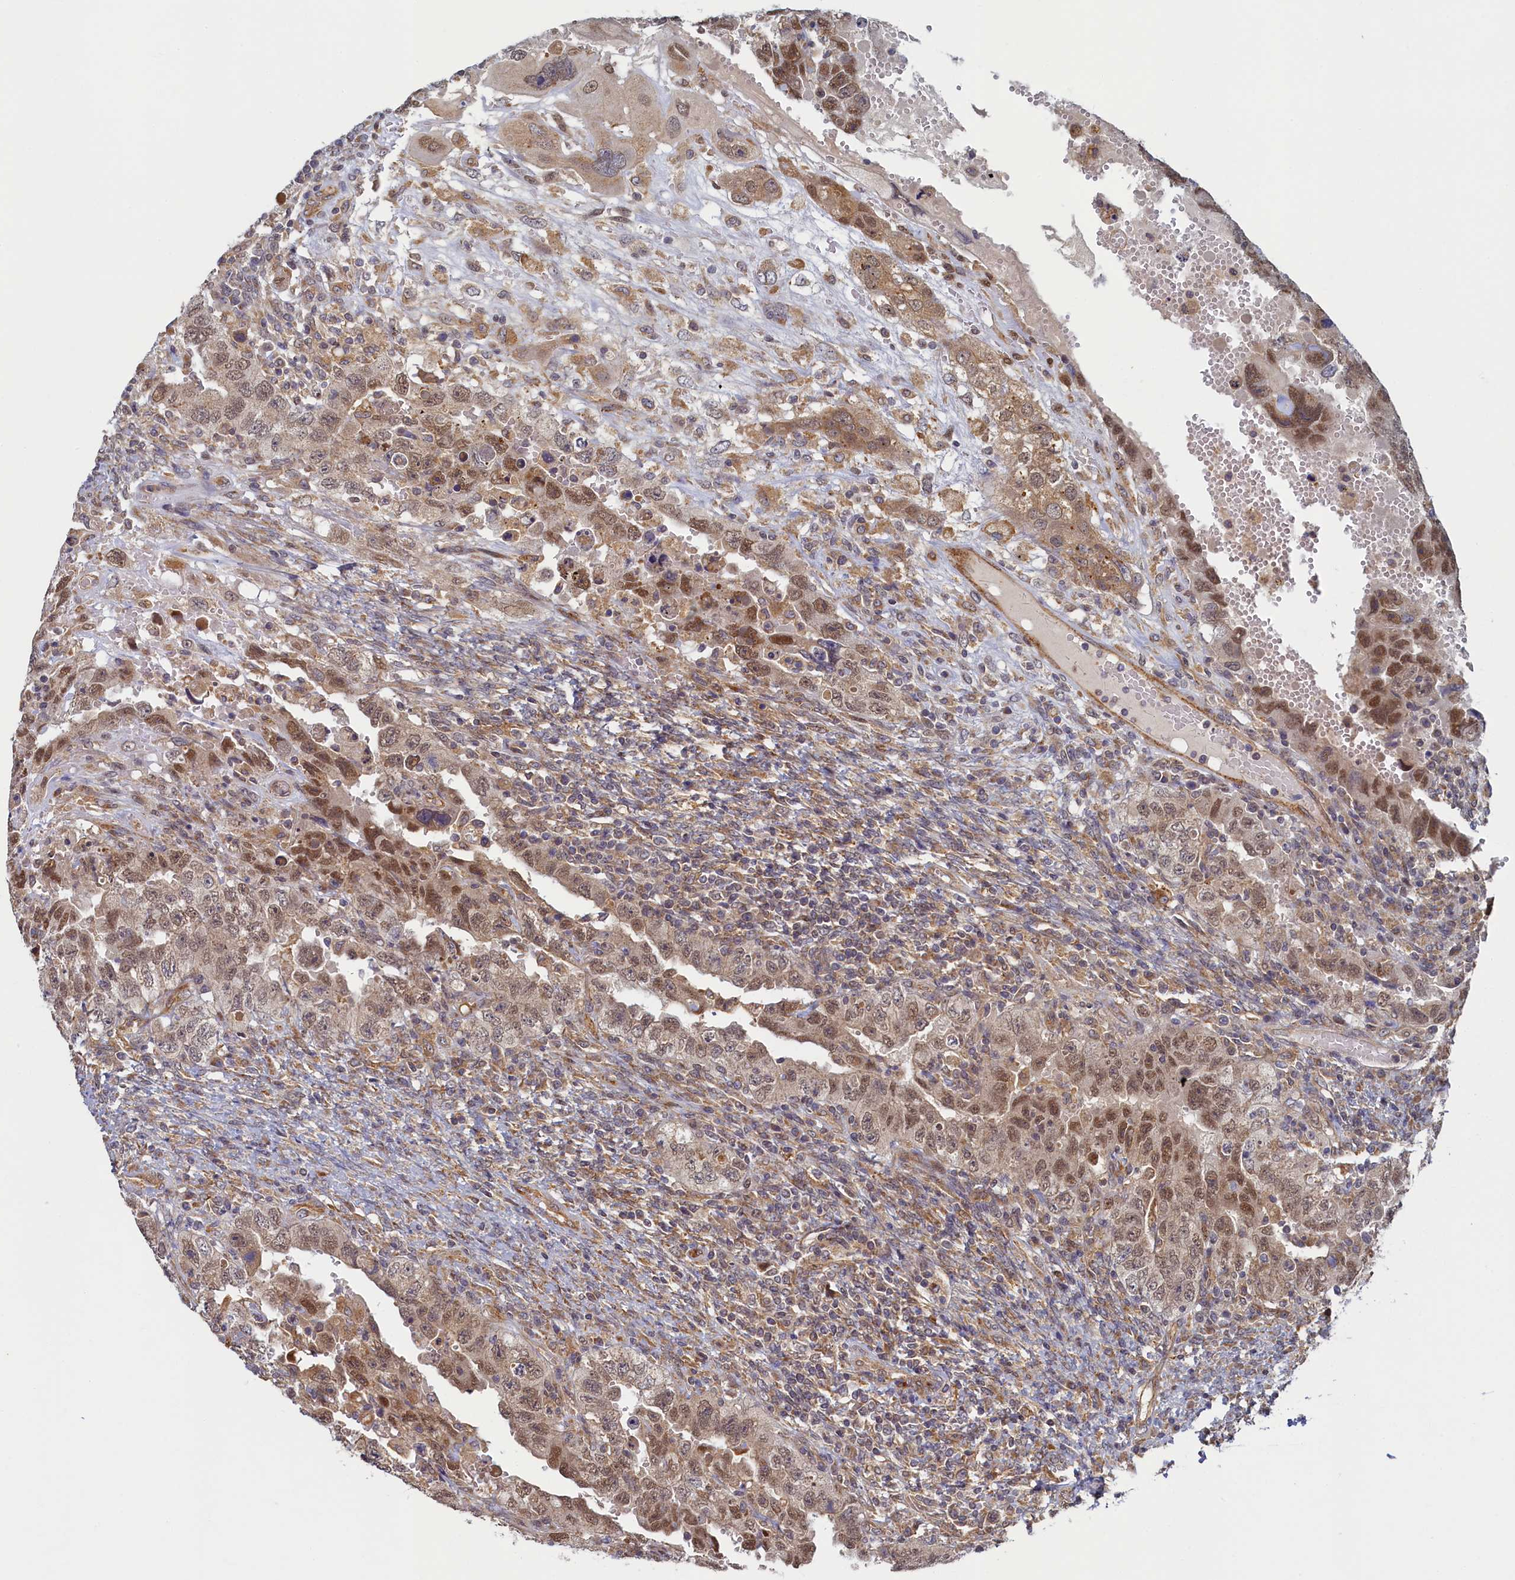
{"staining": {"intensity": "moderate", "quantity": ">75%", "location": "nuclear"}, "tissue": "testis cancer", "cell_type": "Tumor cells", "image_type": "cancer", "snomed": [{"axis": "morphology", "description": "Carcinoma, Embryonal, NOS"}, {"axis": "topography", "description": "Testis"}], "caption": "A high-resolution image shows IHC staining of testis embryonal carcinoma, which reveals moderate nuclear staining in approximately >75% of tumor cells.", "gene": "STX12", "patient": {"sex": "male", "age": 26}}